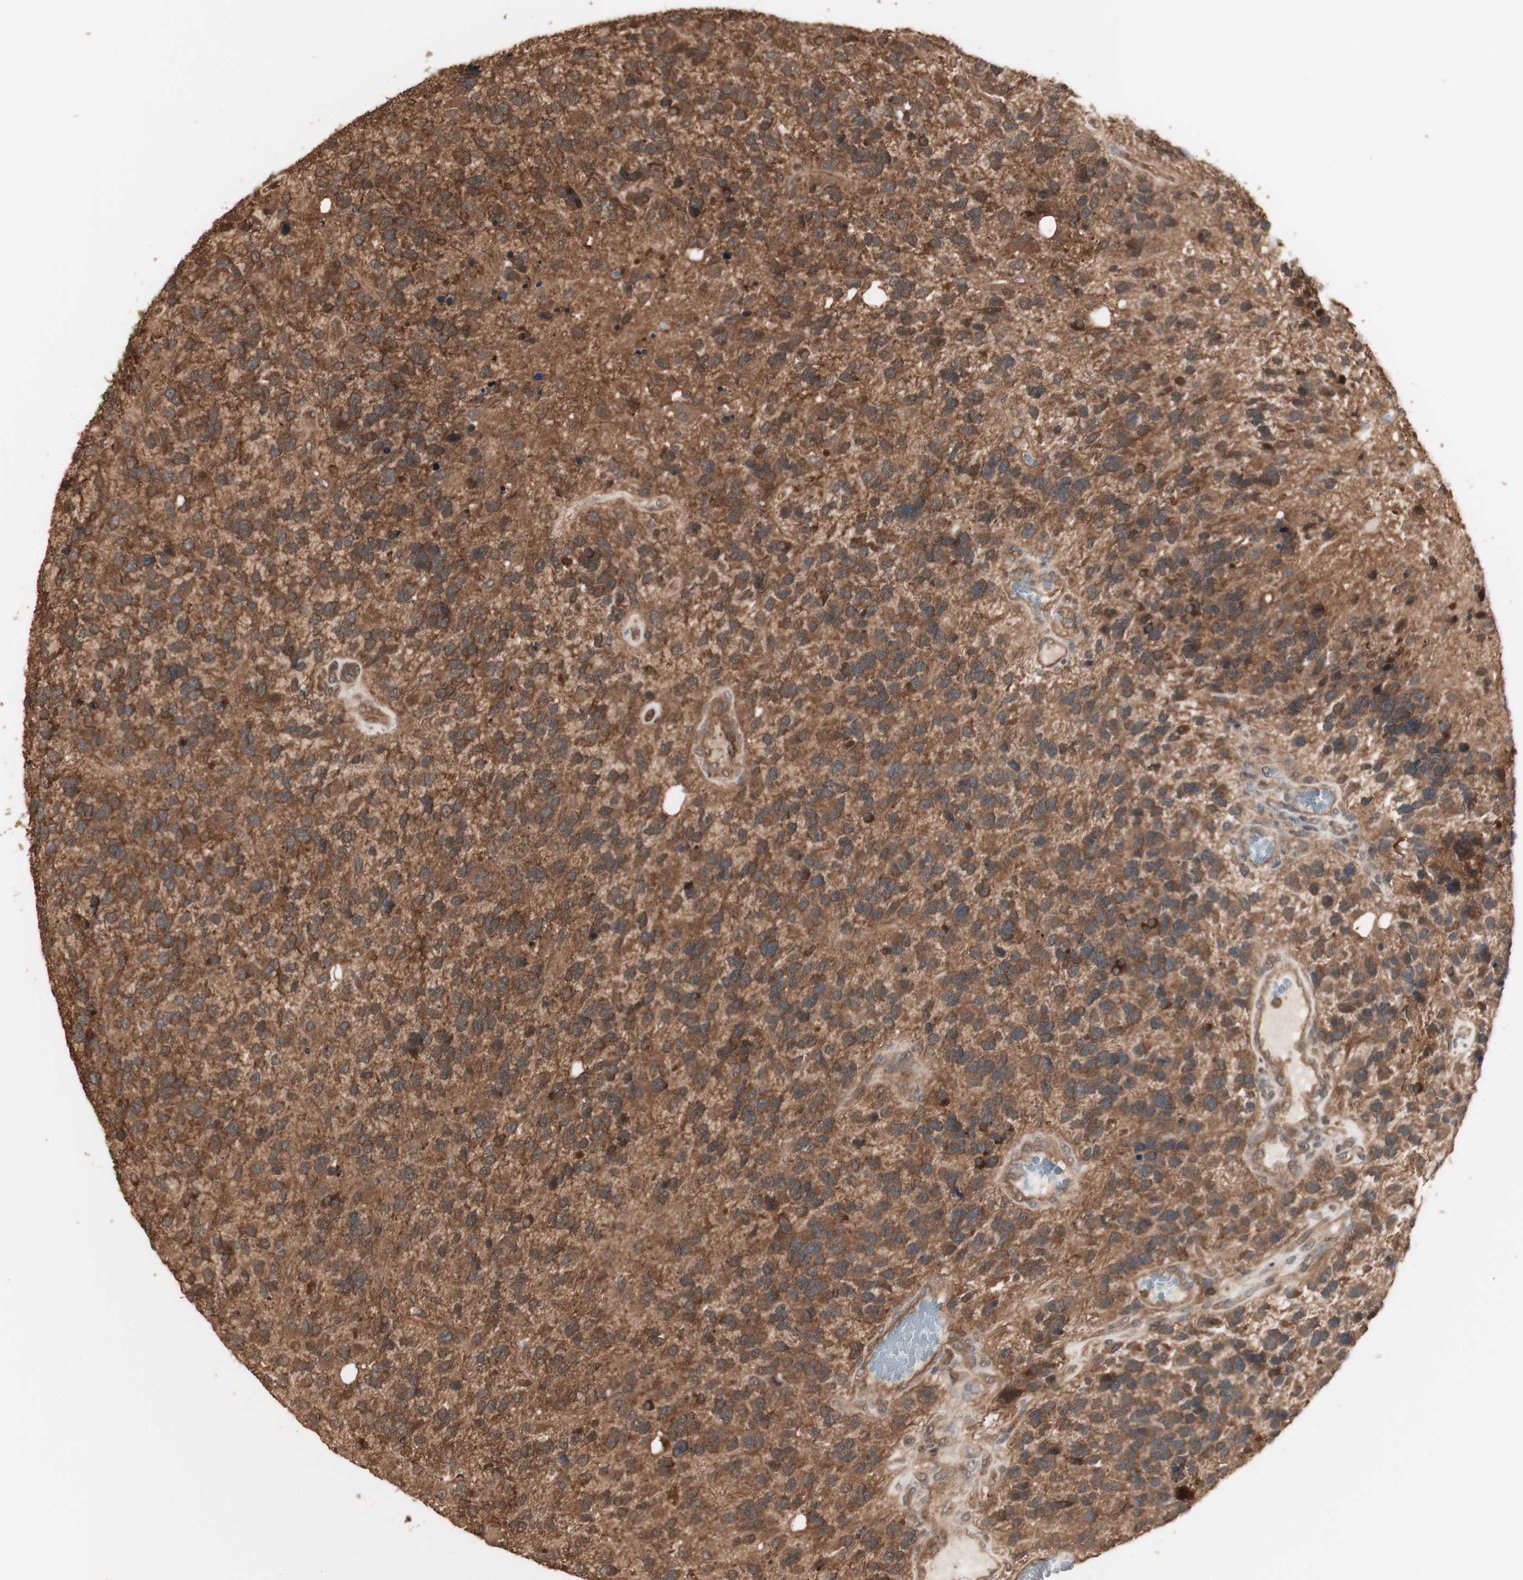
{"staining": {"intensity": "moderate", "quantity": ">75%", "location": "cytoplasmic/membranous"}, "tissue": "glioma", "cell_type": "Tumor cells", "image_type": "cancer", "snomed": [{"axis": "morphology", "description": "Glioma, malignant, High grade"}, {"axis": "topography", "description": "Brain"}], "caption": "Glioma was stained to show a protein in brown. There is medium levels of moderate cytoplasmic/membranous expression in approximately >75% of tumor cells. The staining is performed using DAB brown chromogen to label protein expression. The nuclei are counter-stained blue using hematoxylin.", "gene": "YWHAB", "patient": {"sex": "female", "age": 58}}